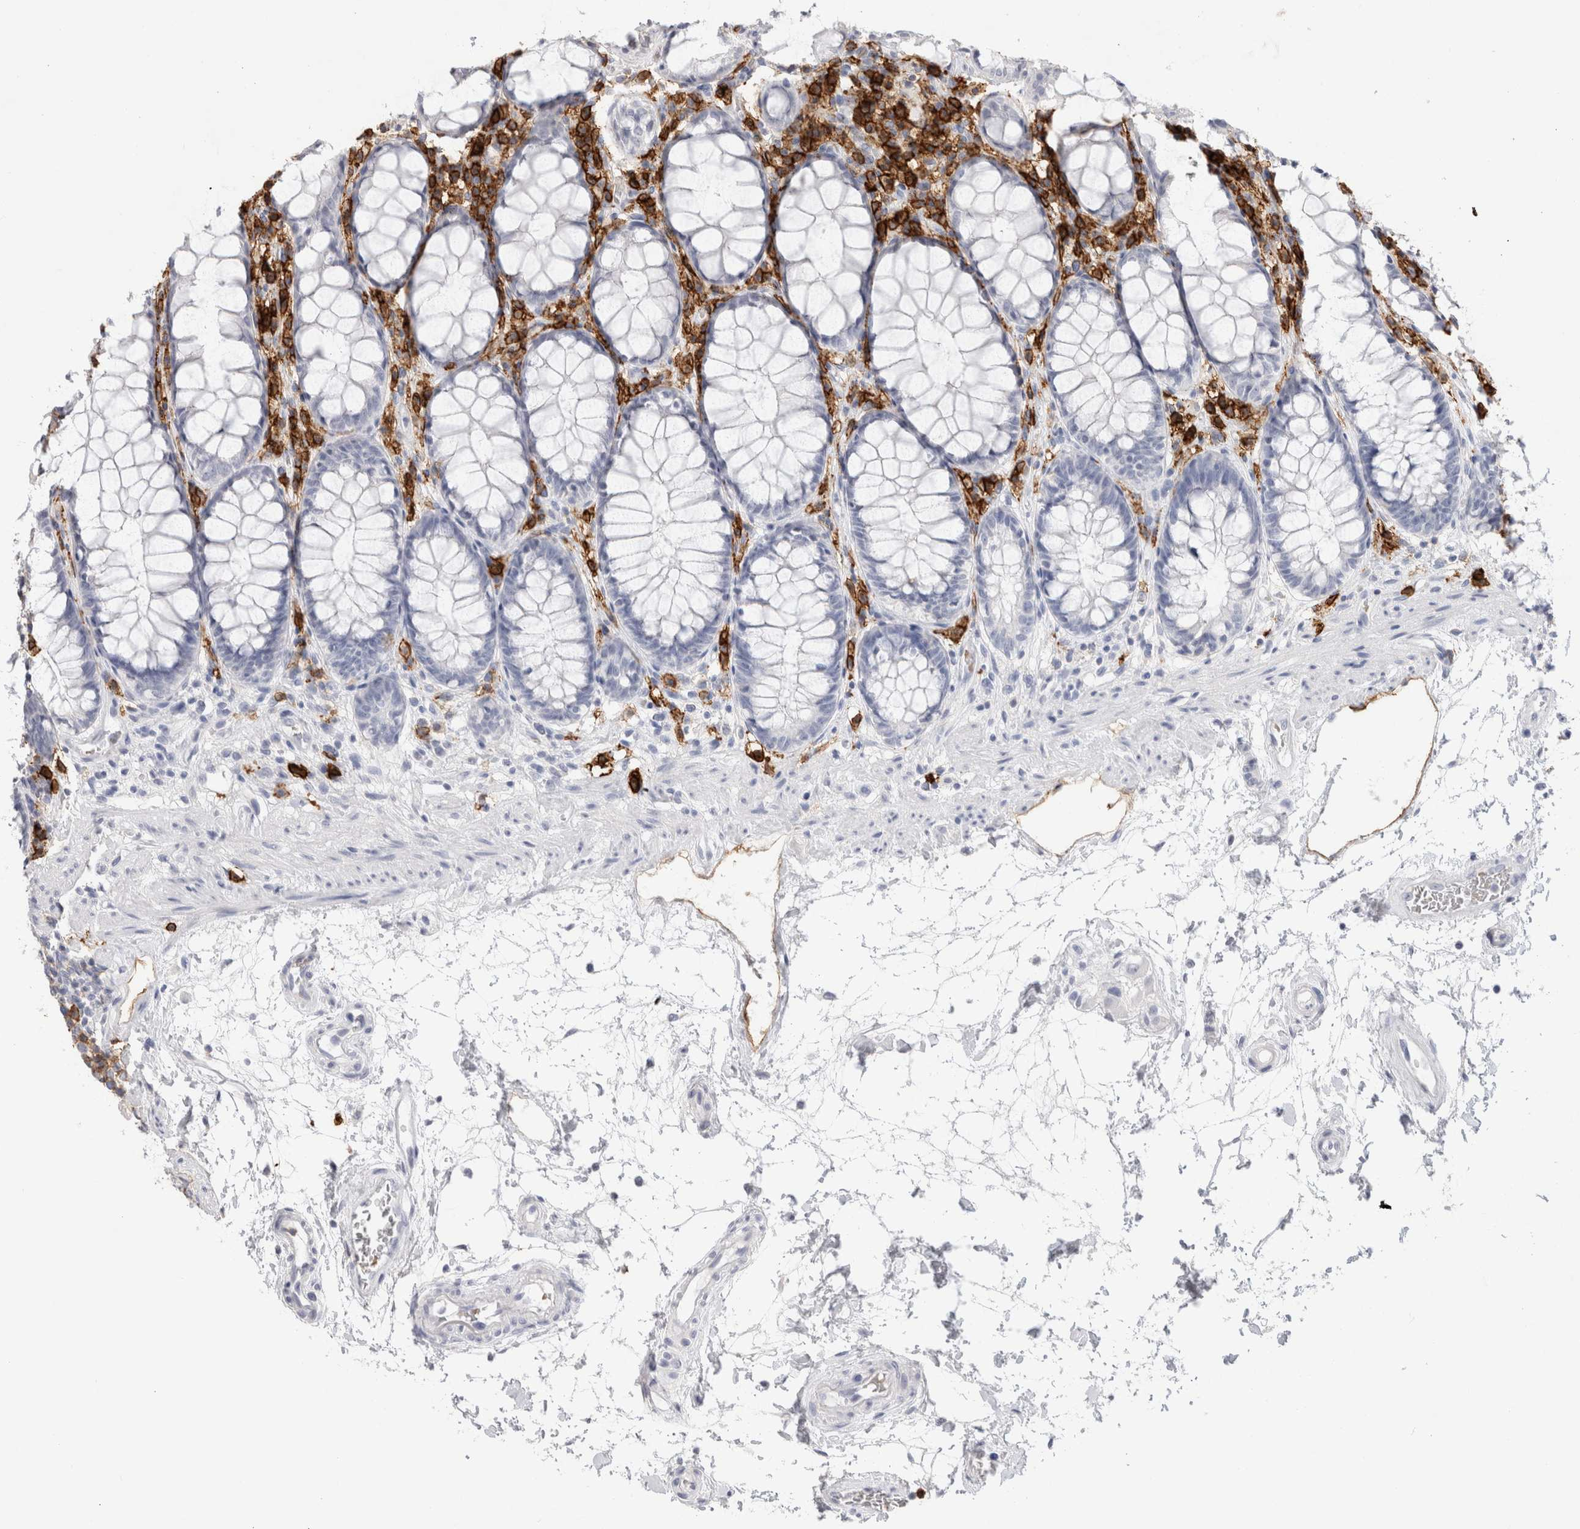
{"staining": {"intensity": "negative", "quantity": "none", "location": "none"}, "tissue": "rectum", "cell_type": "Glandular cells", "image_type": "normal", "snomed": [{"axis": "morphology", "description": "Normal tissue, NOS"}, {"axis": "topography", "description": "Rectum"}], "caption": "The image reveals no staining of glandular cells in normal rectum.", "gene": "CD38", "patient": {"sex": "male", "age": 64}}